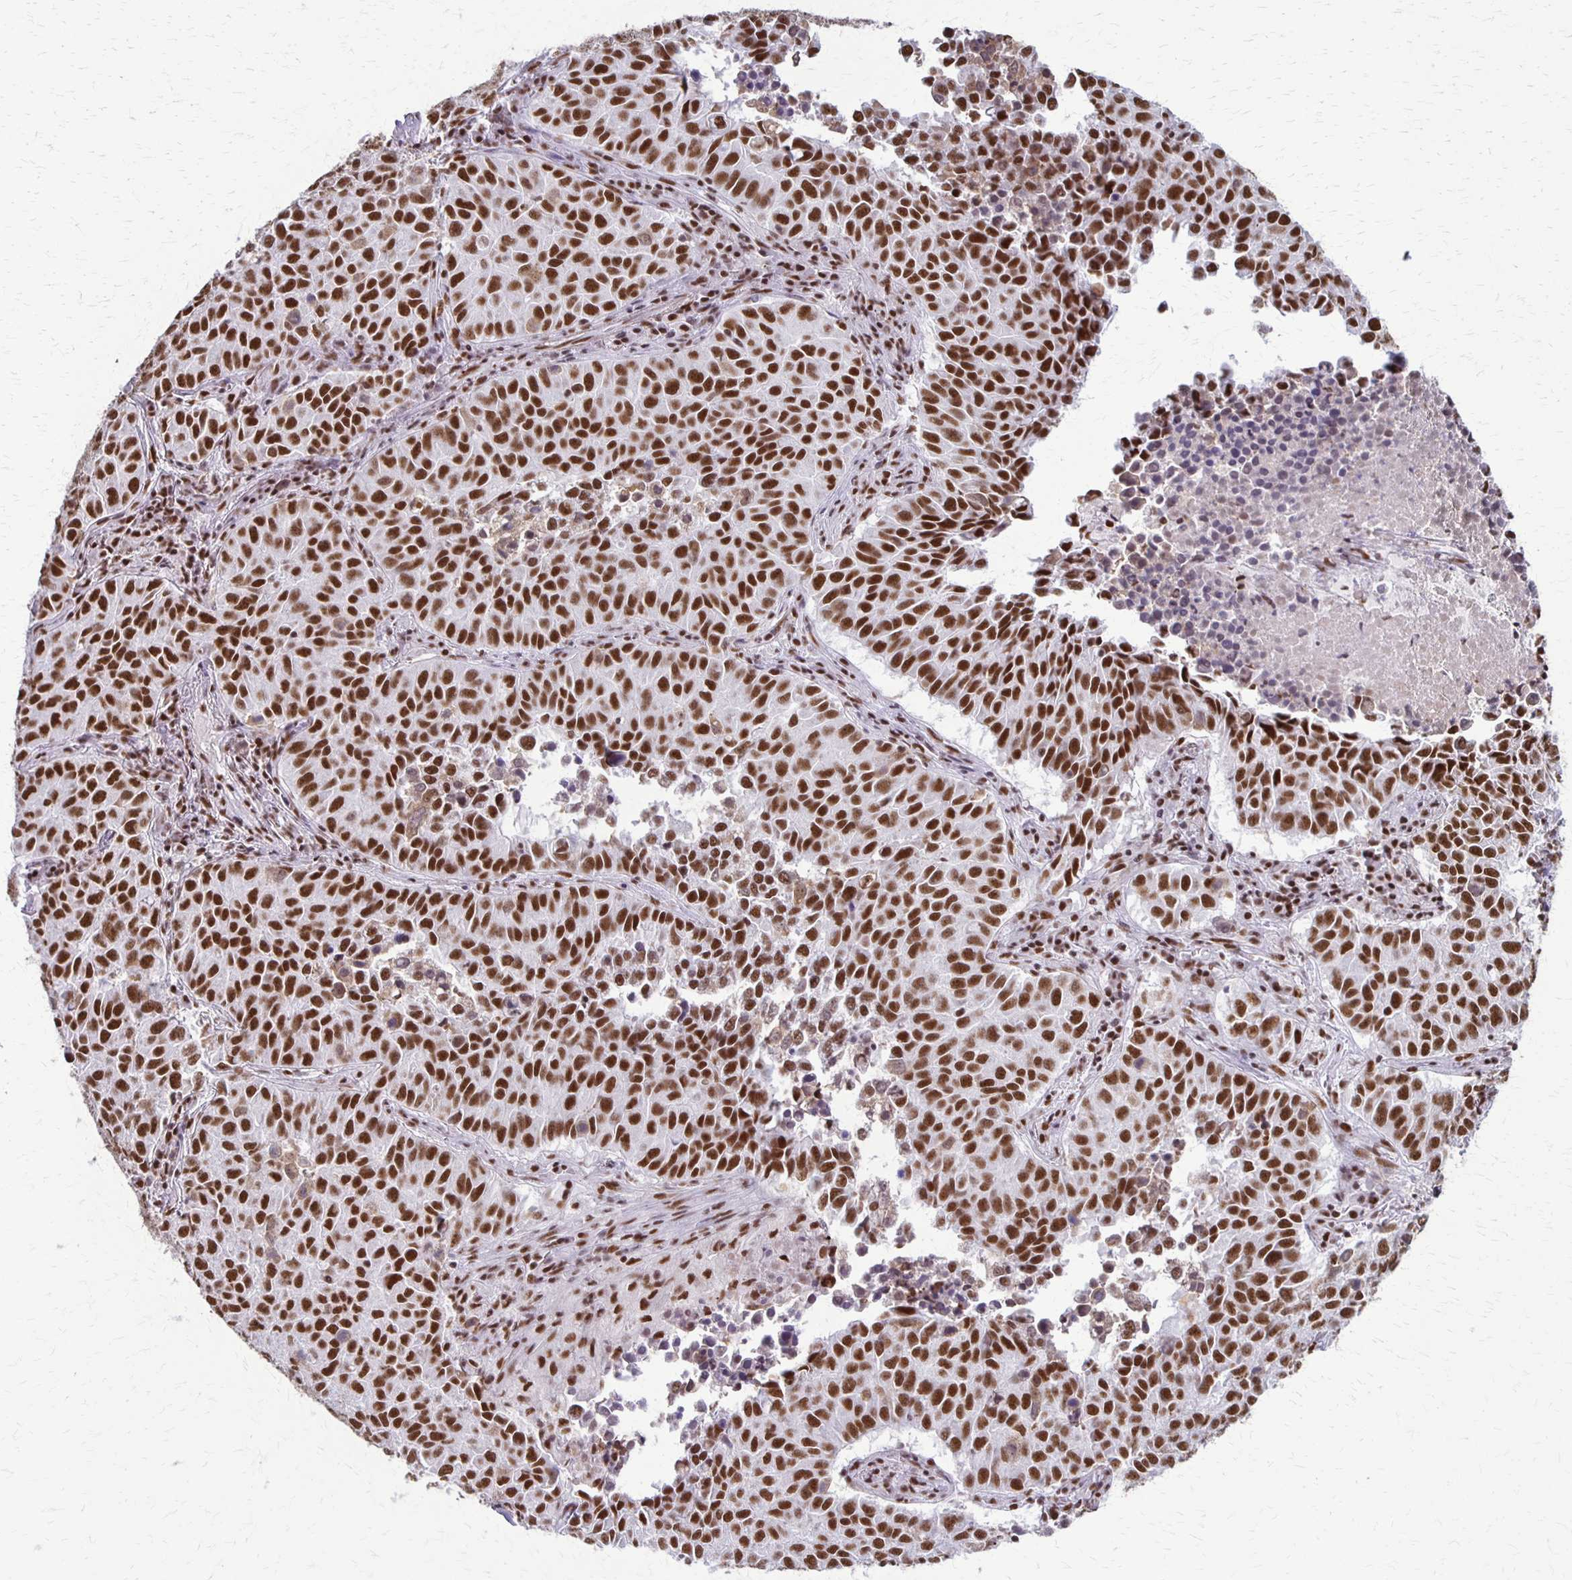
{"staining": {"intensity": "strong", "quantity": ">75%", "location": "nuclear"}, "tissue": "lung cancer", "cell_type": "Tumor cells", "image_type": "cancer", "snomed": [{"axis": "morphology", "description": "Adenocarcinoma, NOS"}, {"axis": "topography", "description": "Lung"}], "caption": "A brown stain highlights strong nuclear expression of a protein in human adenocarcinoma (lung) tumor cells.", "gene": "XRCC6", "patient": {"sex": "female", "age": 50}}